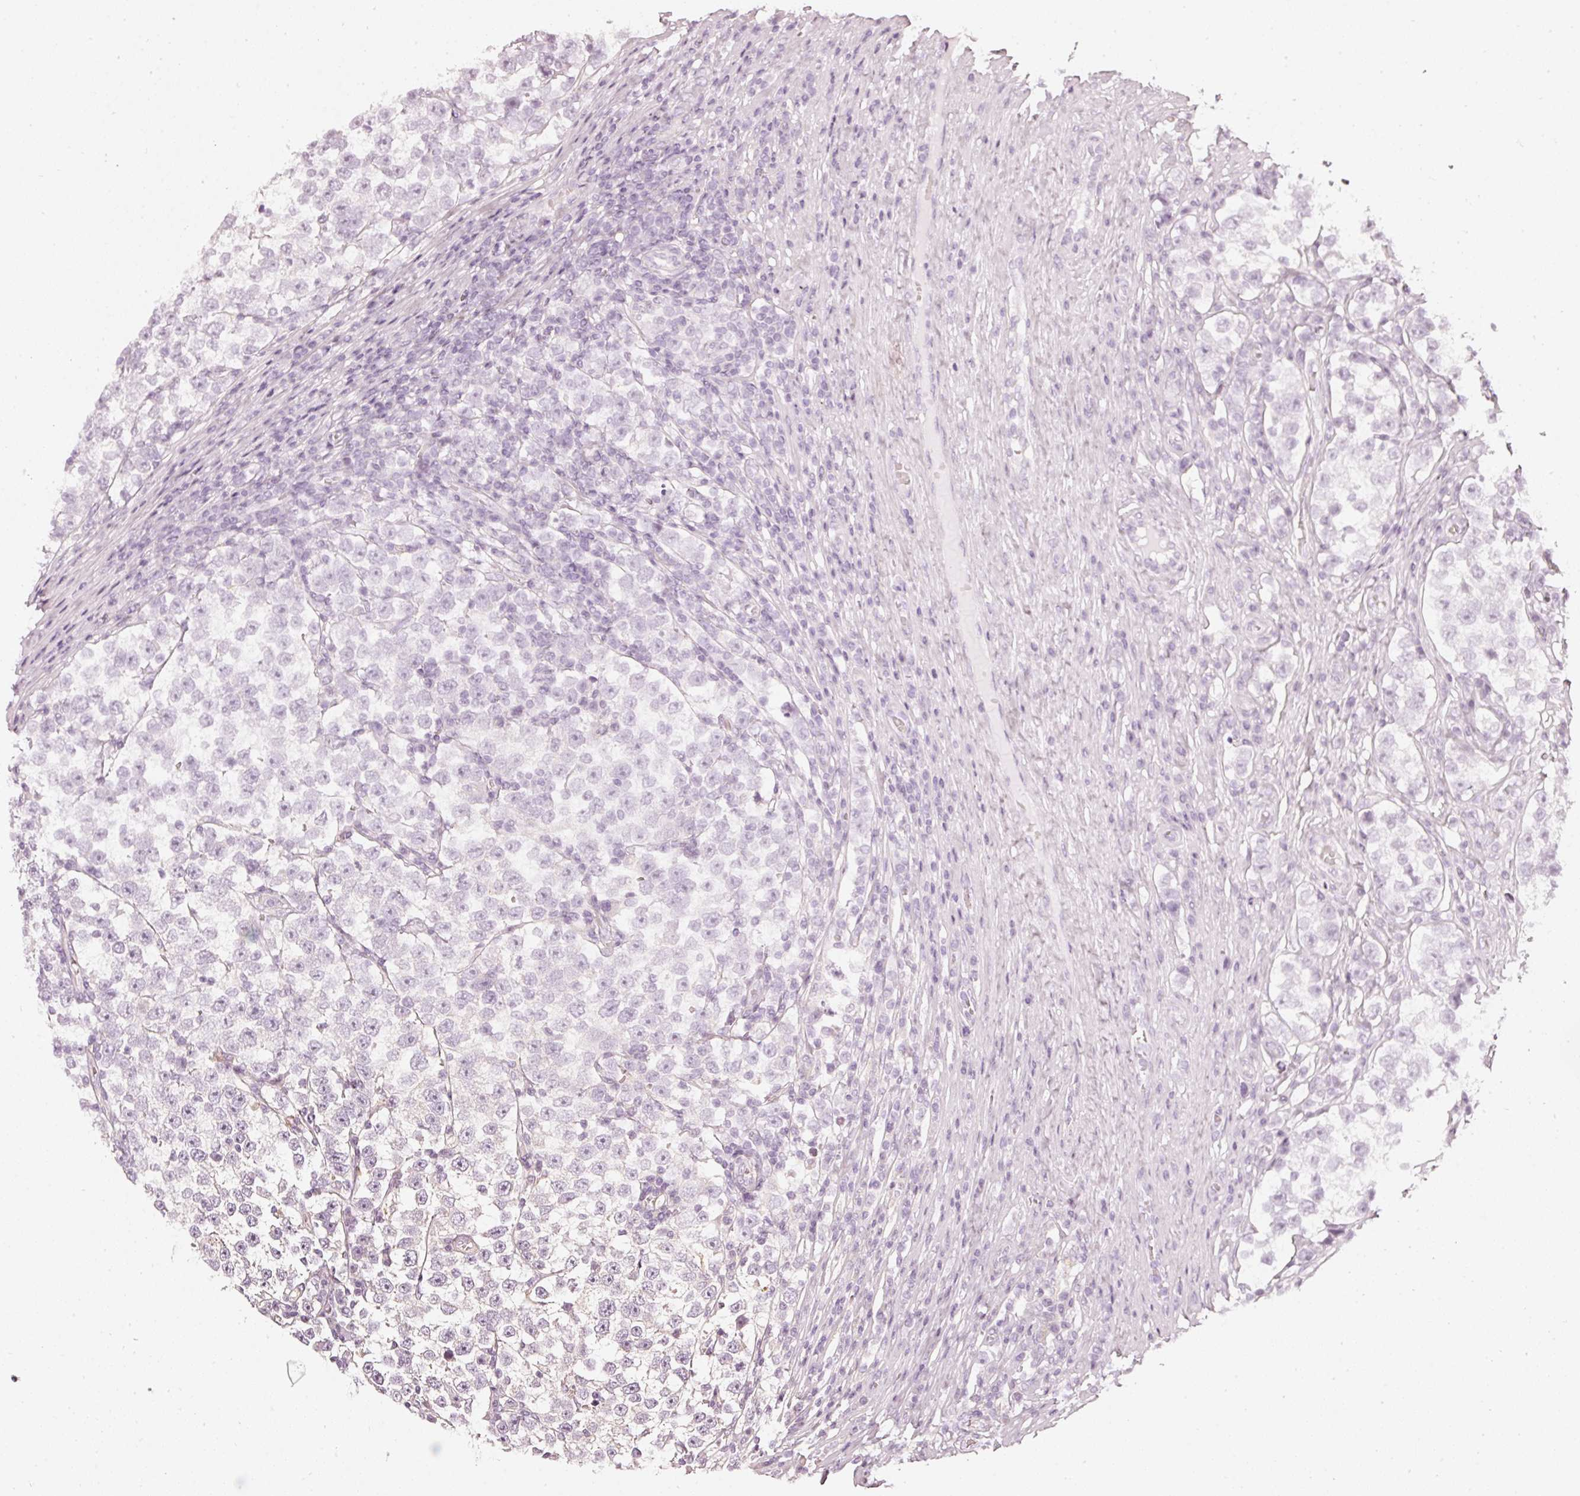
{"staining": {"intensity": "negative", "quantity": "none", "location": "none"}, "tissue": "testis cancer", "cell_type": "Tumor cells", "image_type": "cancer", "snomed": [{"axis": "morphology", "description": "Normal tissue, NOS"}, {"axis": "morphology", "description": "Seminoma, NOS"}, {"axis": "topography", "description": "Testis"}], "caption": "Immunohistochemical staining of testis cancer (seminoma) reveals no significant staining in tumor cells.", "gene": "CNP", "patient": {"sex": "male", "age": 43}}